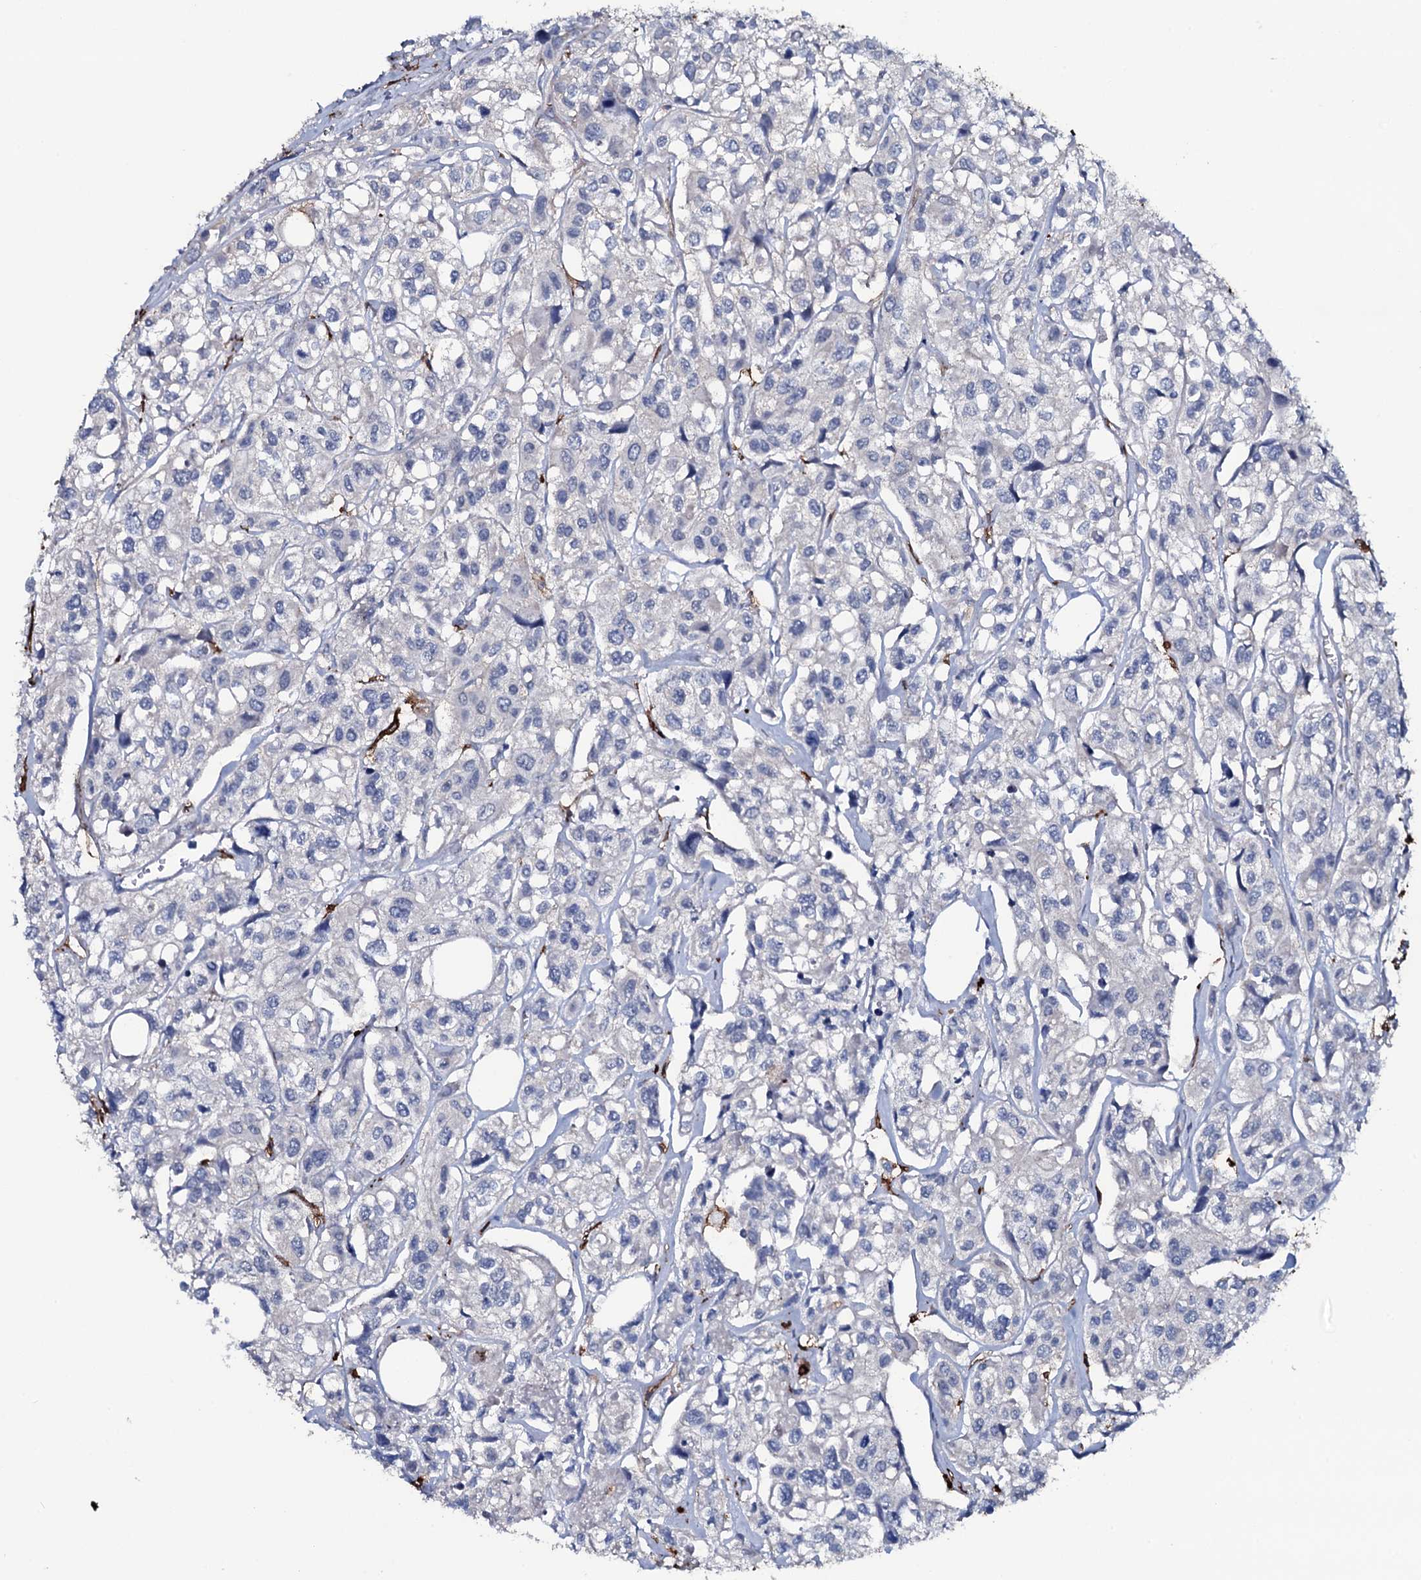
{"staining": {"intensity": "negative", "quantity": "none", "location": "none"}, "tissue": "urothelial cancer", "cell_type": "Tumor cells", "image_type": "cancer", "snomed": [{"axis": "morphology", "description": "Urothelial carcinoma, High grade"}, {"axis": "topography", "description": "Urinary bladder"}], "caption": "The histopathology image displays no significant positivity in tumor cells of urothelial cancer.", "gene": "OSBPL2", "patient": {"sex": "male", "age": 67}}